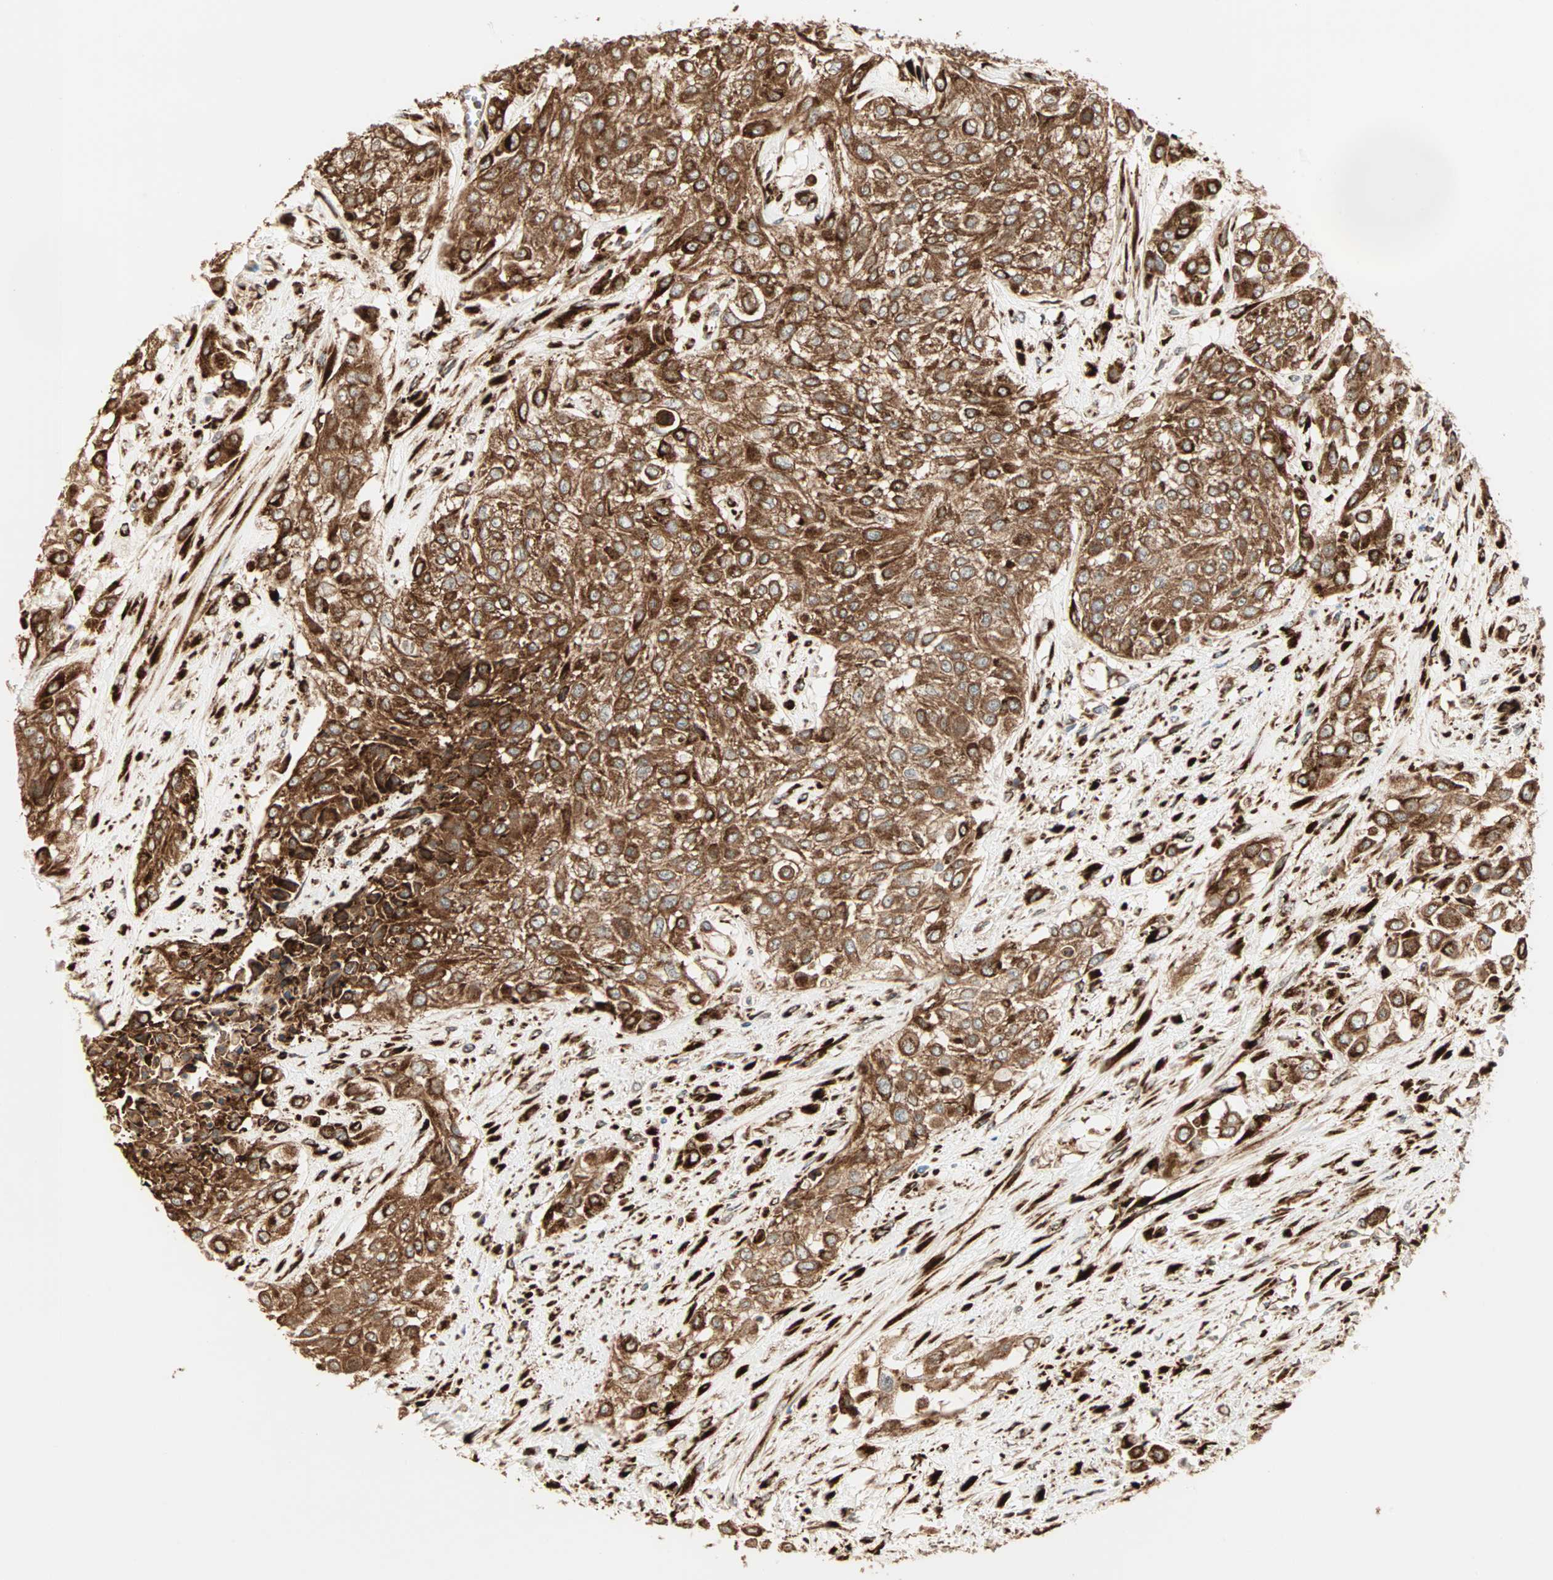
{"staining": {"intensity": "strong", "quantity": ">75%", "location": "cytoplasmic/membranous"}, "tissue": "urothelial cancer", "cell_type": "Tumor cells", "image_type": "cancer", "snomed": [{"axis": "morphology", "description": "Urothelial carcinoma, High grade"}, {"axis": "topography", "description": "Urinary bladder"}], "caption": "A brown stain labels strong cytoplasmic/membranous positivity of a protein in urothelial cancer tumor cells.", "gene": "P4HA1", "patient": {"sex": "male", "age": 57}}